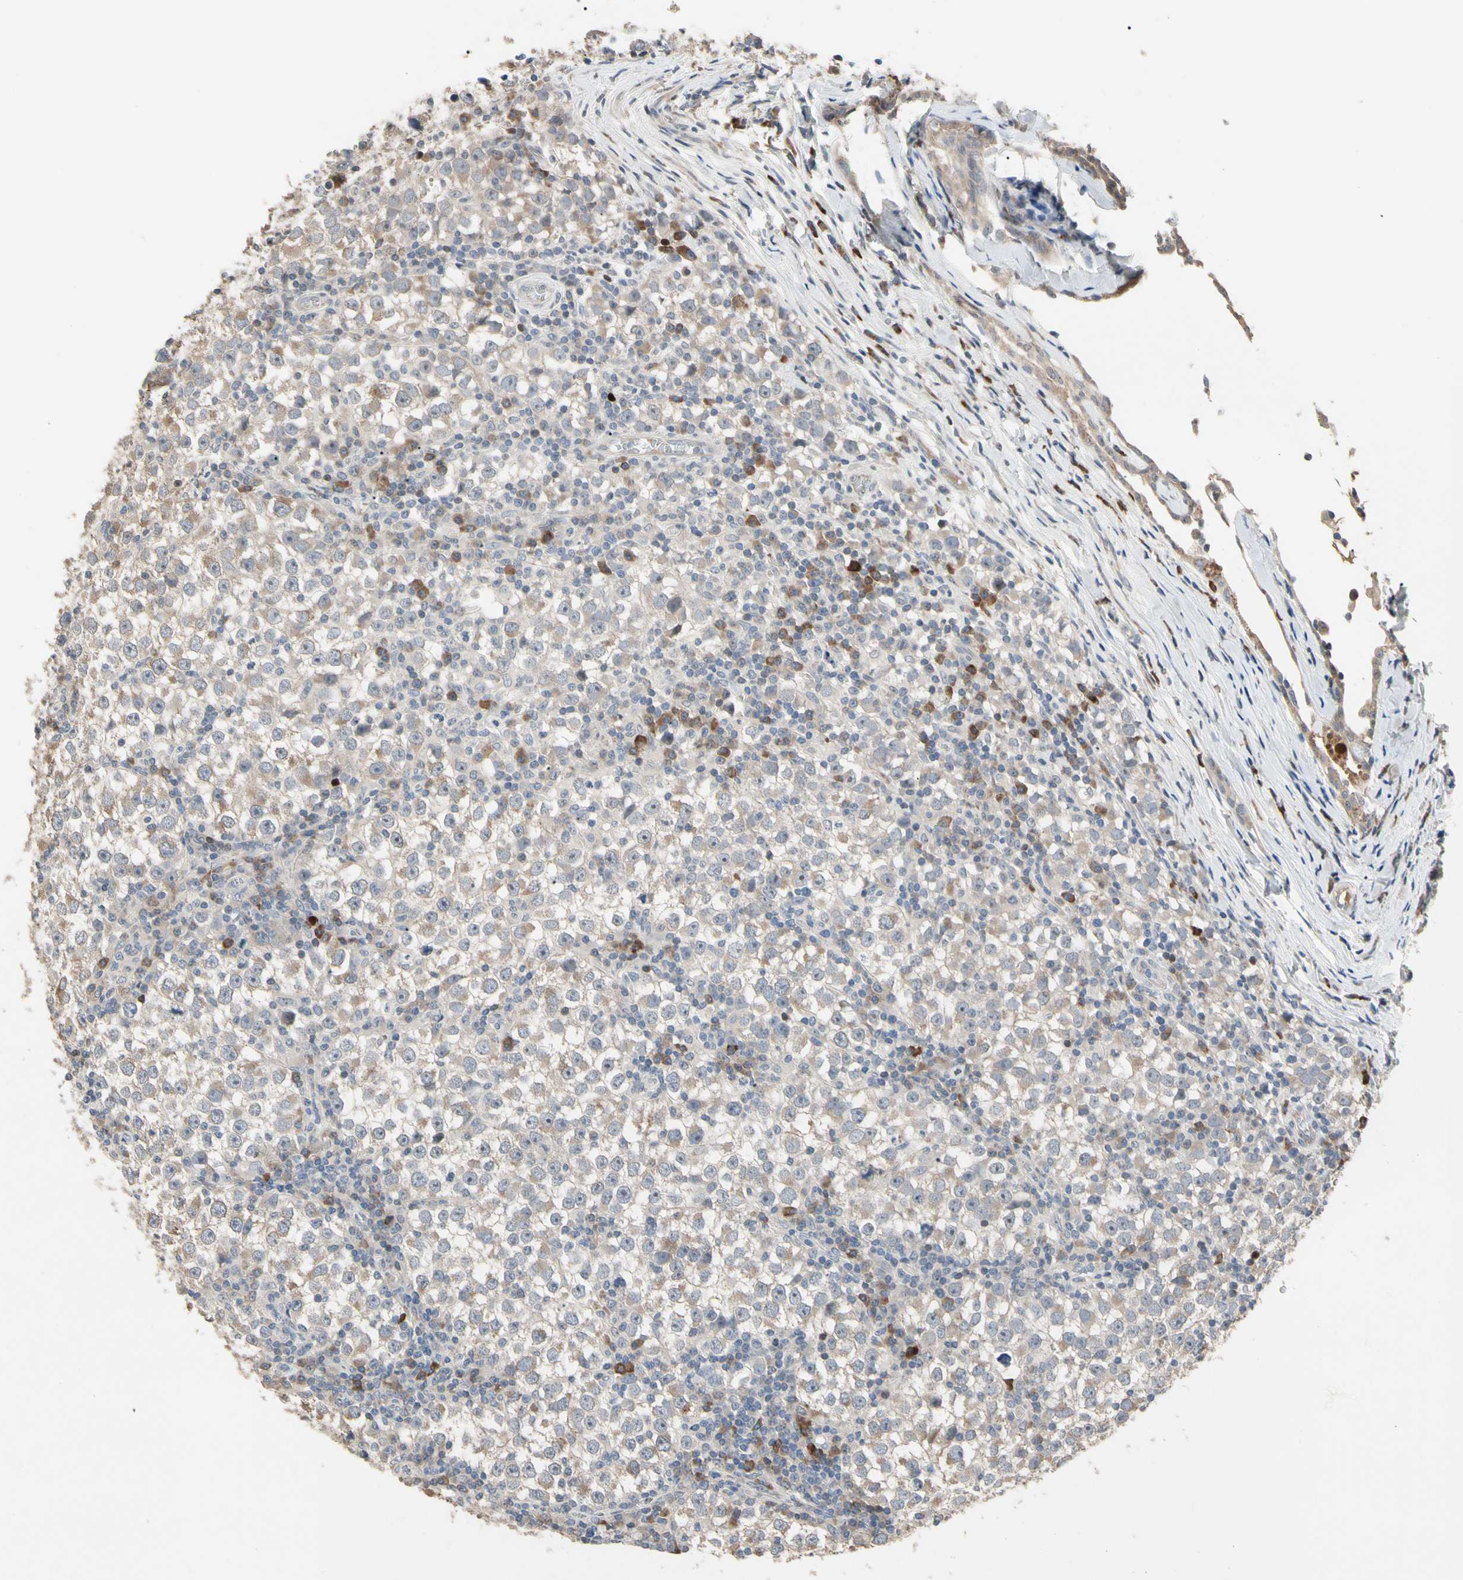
{"staining": {"intensity": "weak", "quantity": "25%-75%", "location": "cytoplasmic/membranous"}, "tissue": "testis cancer", "cell_type": "Tumor cells", "image_type": "cancer", "snomed": [{"axis": "morphology", "description": "Seminoma, NOS"}, {"axis": "topography", "description": "Testis"}], "caption": "IHC (DAB (3,3'-diaminobenzidine)) staining of seminoma (testis) displays weak cytoplasmic/membranous protein staining in approximately 25%-75% of tumor cells.", "gene": "HMGCR", "patient": {"sex": "male", "age": 65}}